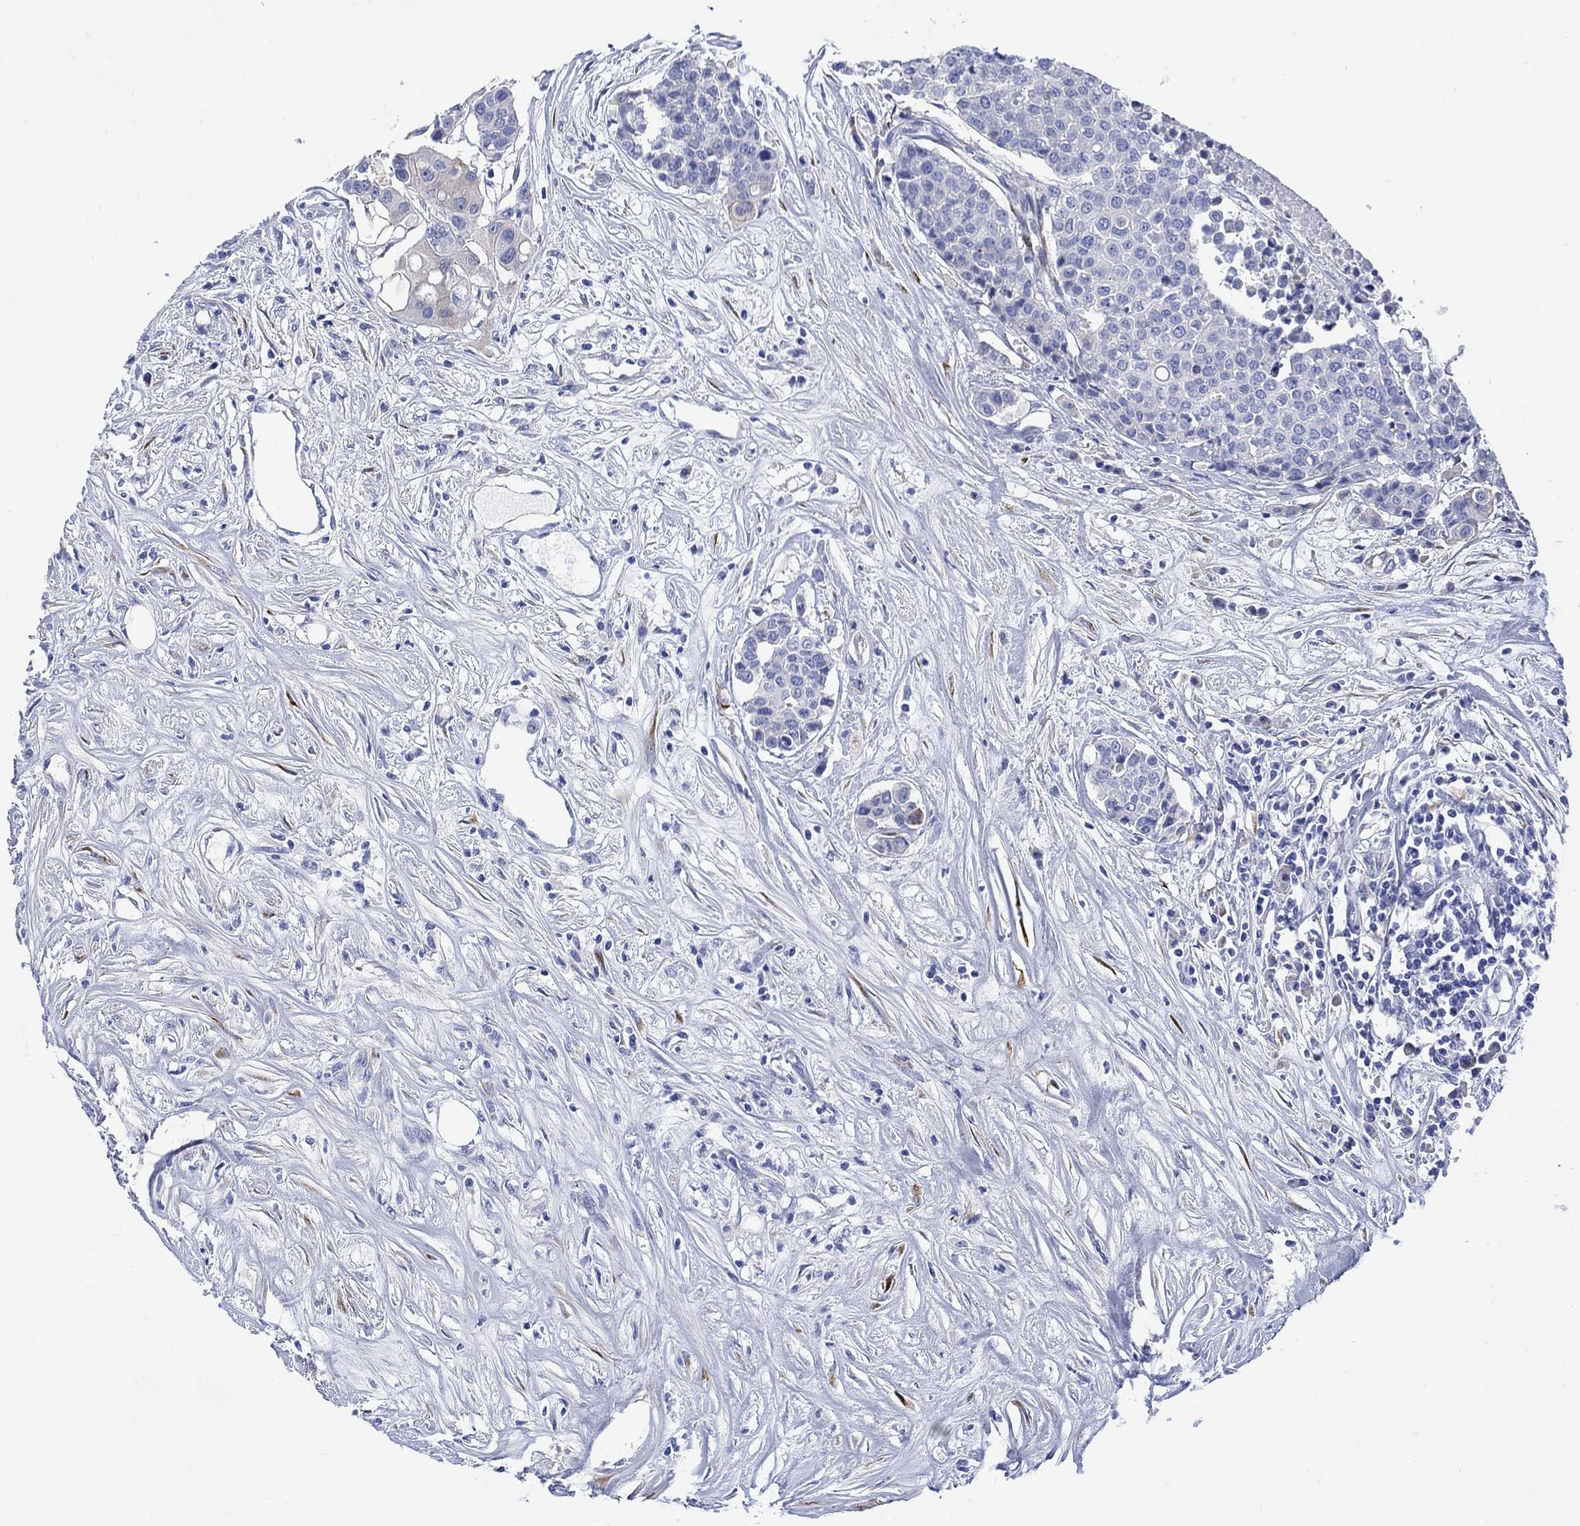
{"staining": {"intensity": "weak", "quantity": "<25%", "location": "cytoplasmic/membranous"}, "tissue": "carcinoid", "cell_type": "Tumor cells", "image_type": "cancer", "snomed": [{"axis": "morphology", "description": "Carcinoid, malignant, NOS"}, {"axis": "topography", "description": "Colon"}], "caption": "The IHC image has no significant expression in tumor cells of malignant carcinoid tissue.", "gene": "MYL1", "patient": {"sex": "male", "age": 81}}